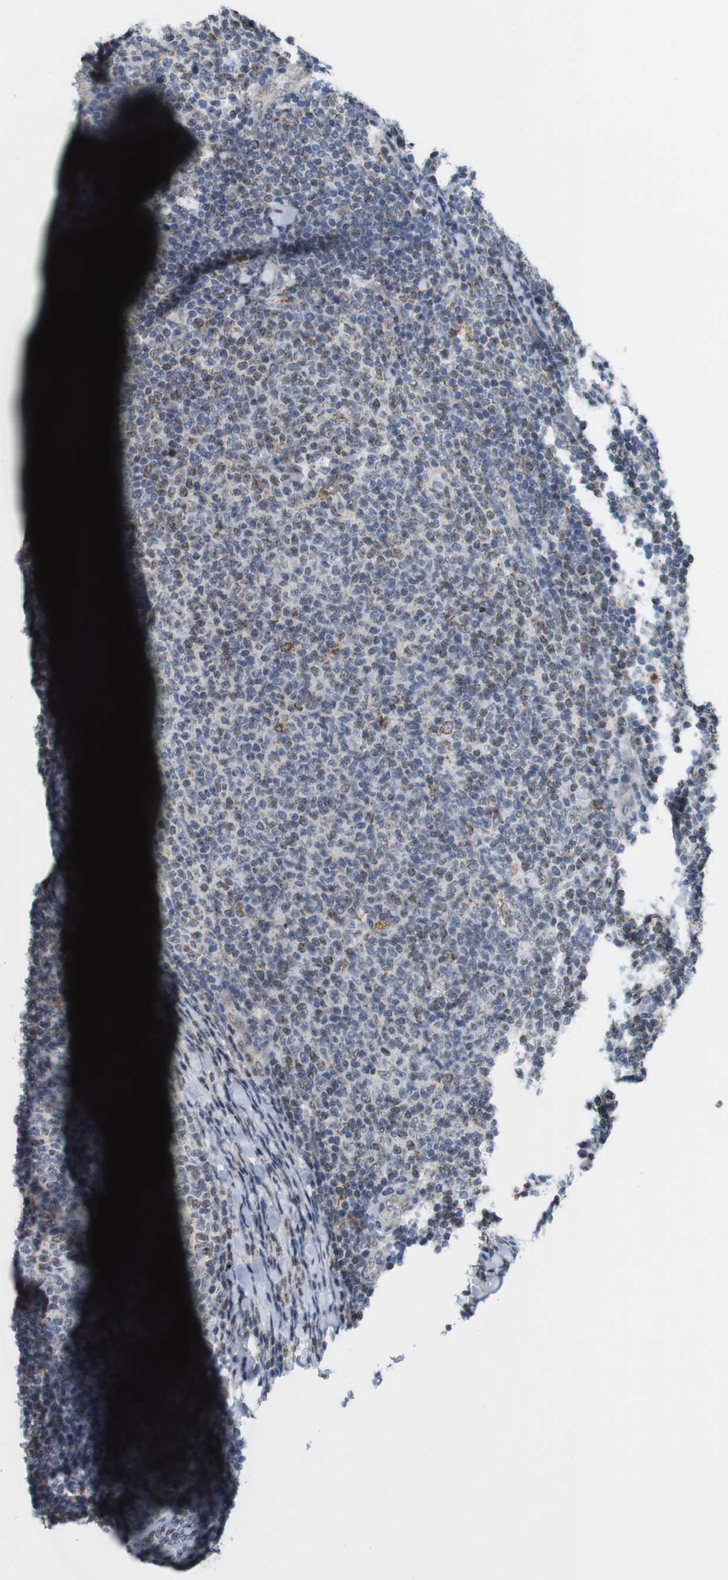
{"staining": {"intensity": "moderate", "quantity": "25%-75%", "location": "cytoplasmic/membranous,nuclear"}, "tissue": "lymphoma", "cell_type": "Tumor cells", "image_type": "cancer", "snomed": [{"axis": "morphology", "description": "Malignant lymphoma, non-Hodgkin's type, Low grade"}, {"axis": "topography", "description": "Lymph node"}], "caption": "This image demonstrates immunohistochemistry (IHC) staining of low-grade malignant lymphoma, non-Hodgkin's type, with medium moderate cytoplasmic/membranous and nuclear staining in about 25%-75% of tumor cells.", "gene": "PNMA8A", "patient": {"sex": "male", "age": 66}}